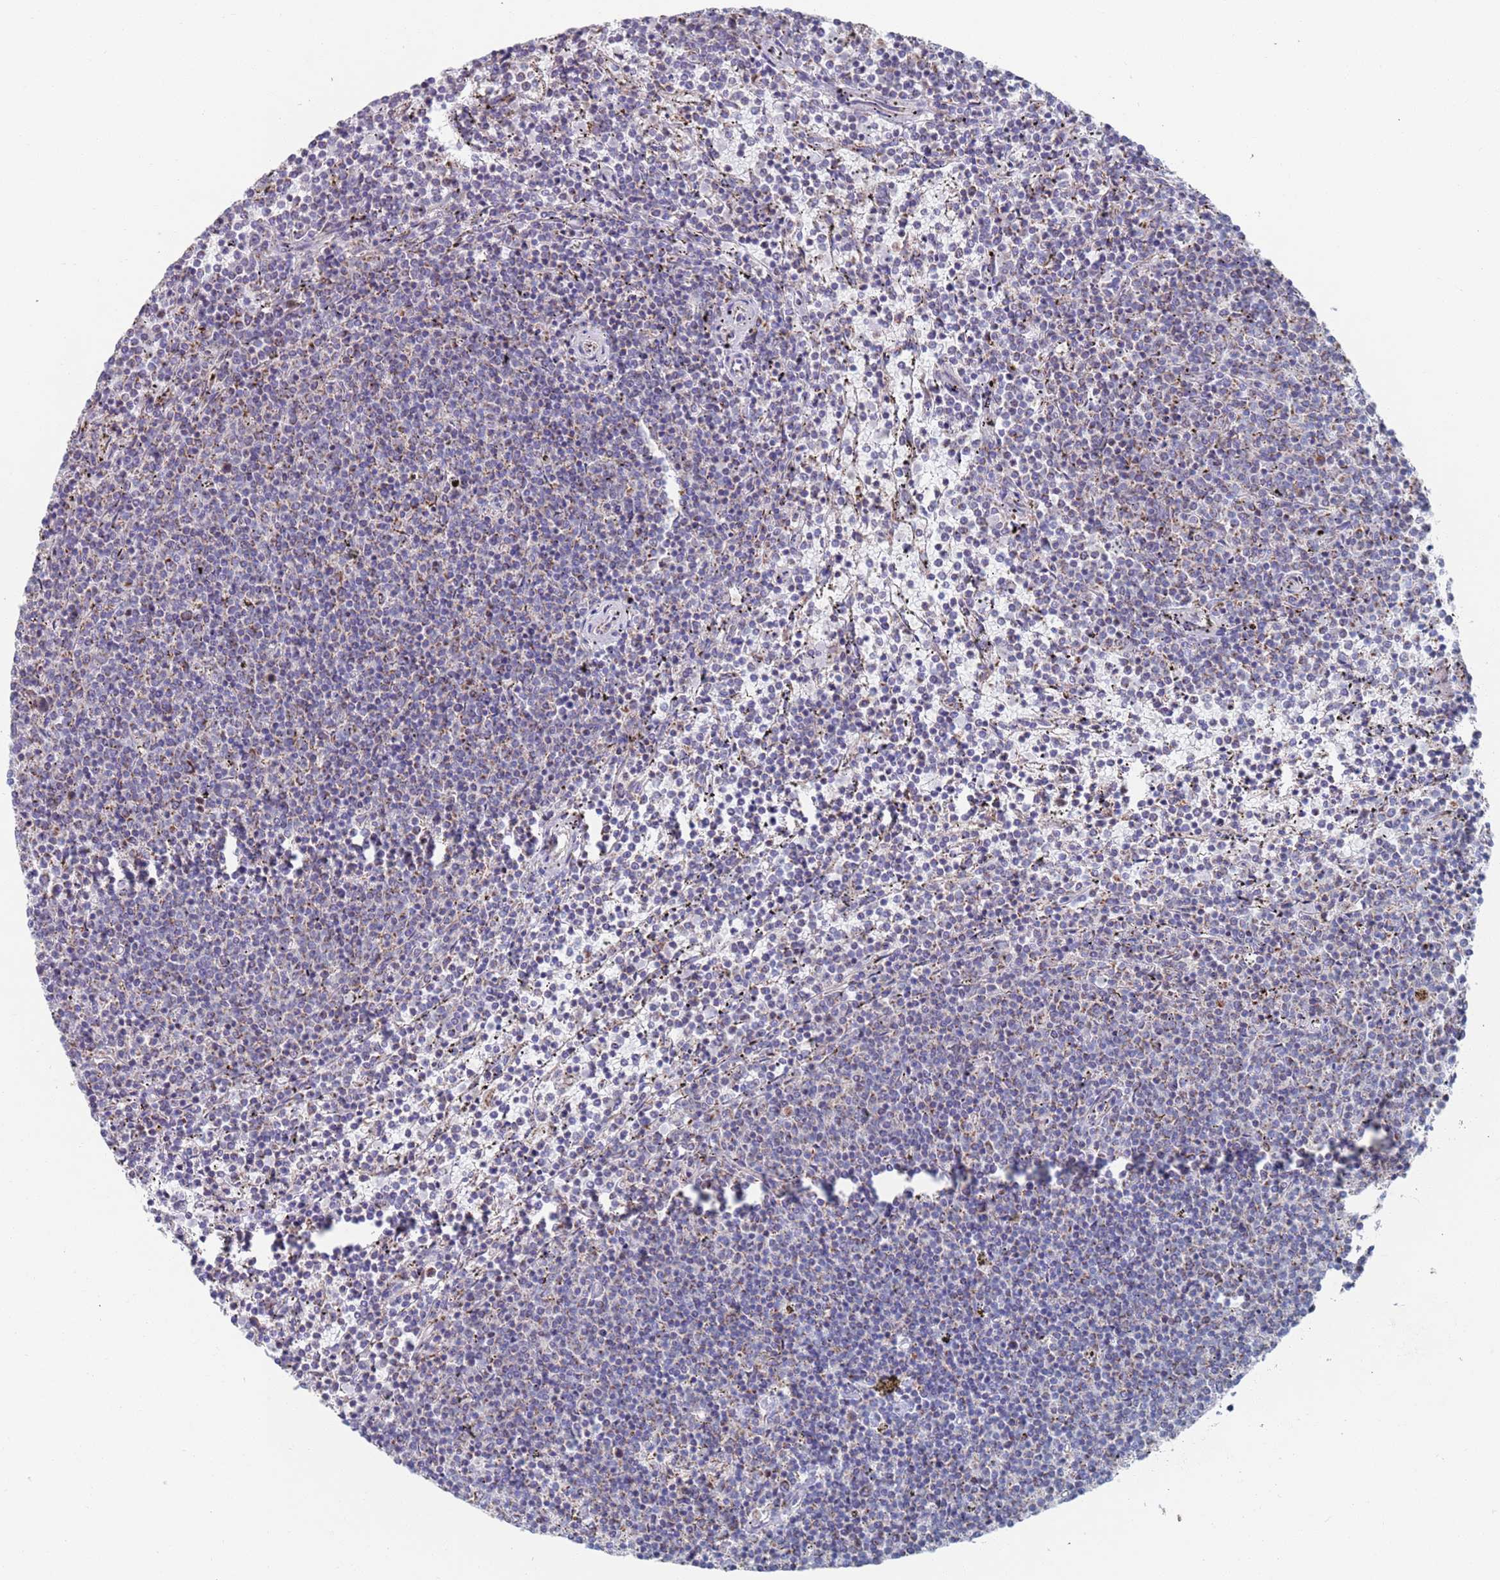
{"staining": {"intensity": "negative", "quantity": "none", "location": "none"}, "tissue": "lymphoma", "cell_type": "Tumor cells", "image_type": "cancer", "snomed": [{"axis": "morphology", "description": "Malignant lymphoma, non-Hodgkin's type, Low grade"}, {"axis": "topography", "description": "Spleen"}], "caption": "Tumor cells show no significant protein positivity in low-grade malignant lymphoma, non-Hodgkin's type.", "gene": "MRPL22", "patient": {"sex": "female", "age": 50}}